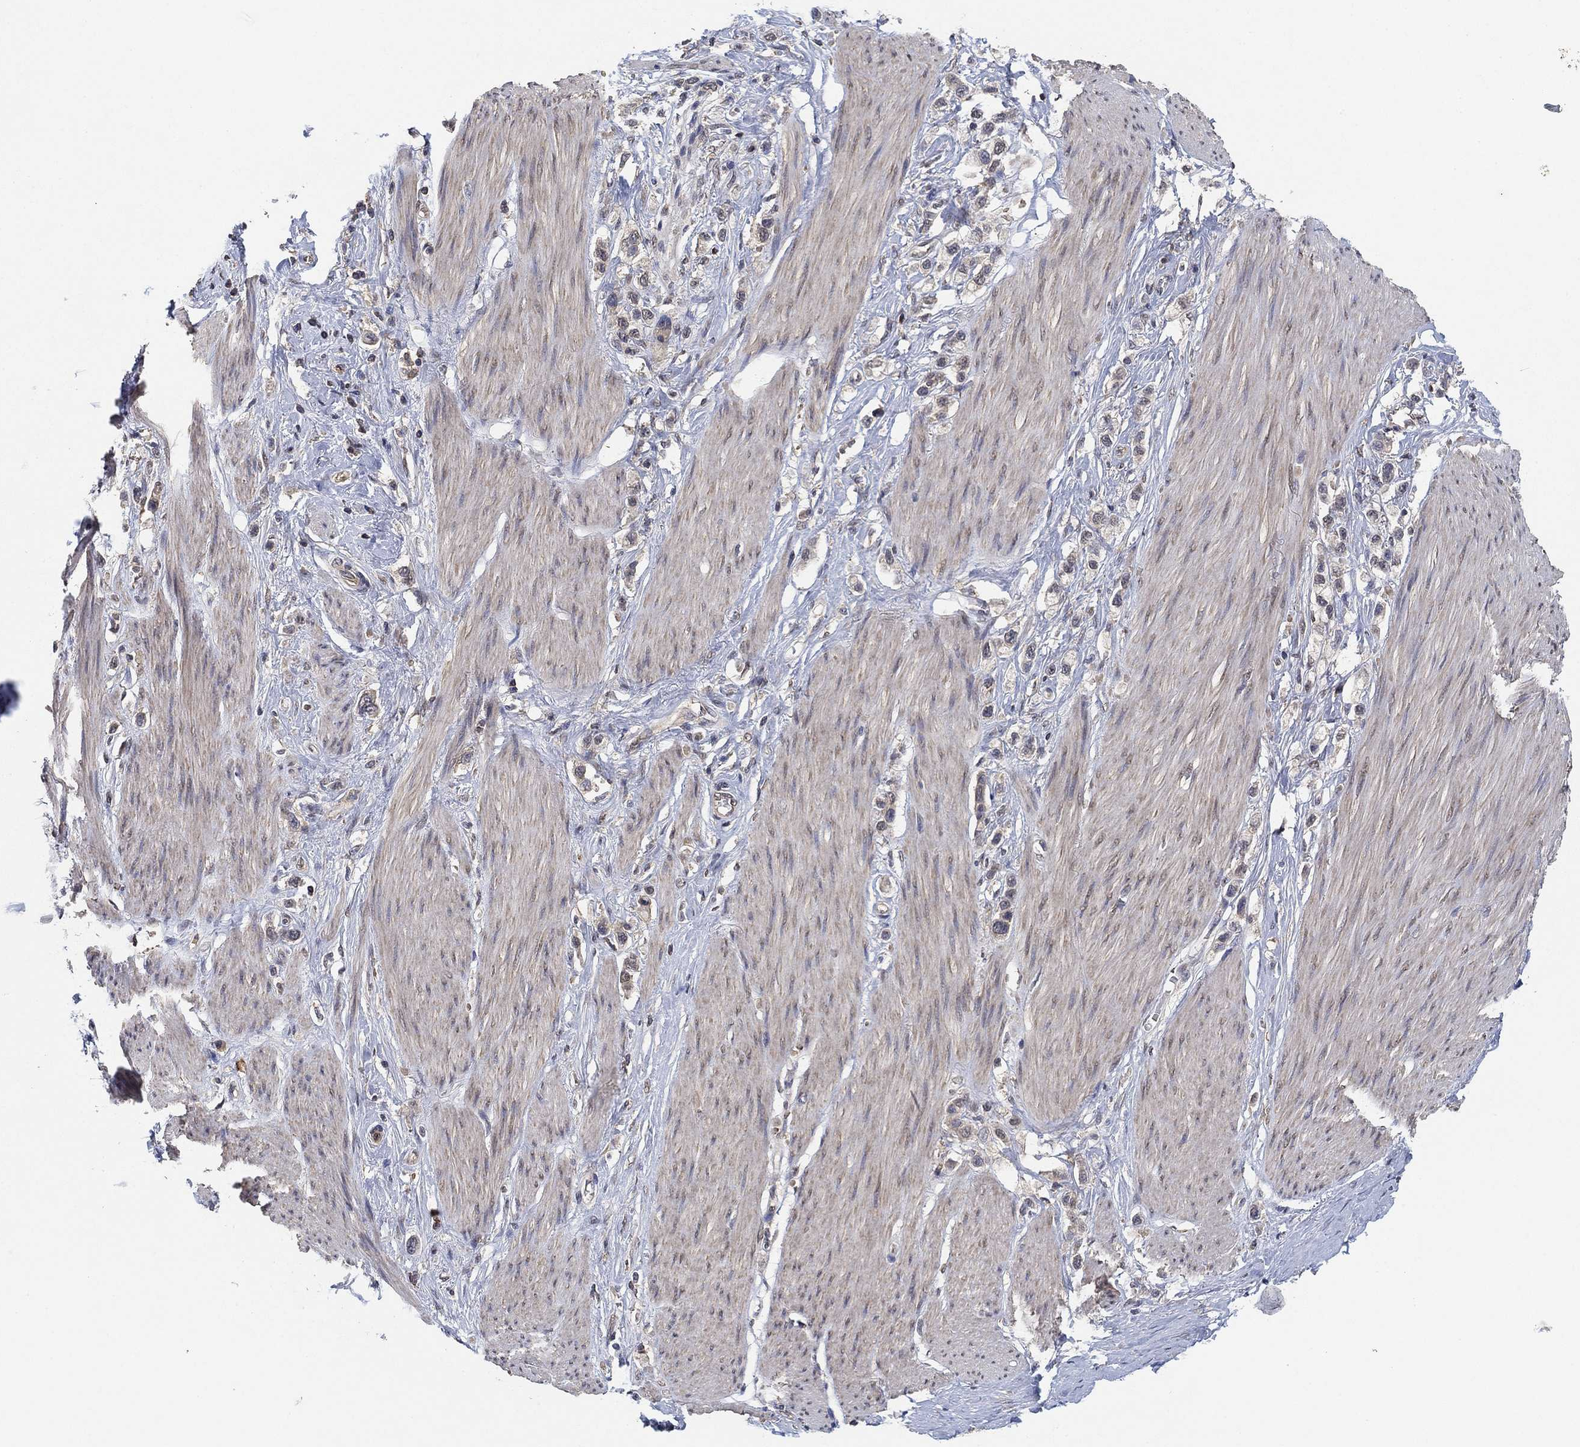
{"staining": {"intensity": "negative", "quantity": "none", "location": "none"}, "tissue": "stomach cancer", "cell_type": "Tumor cells", "image_type": "cancer", "snomed": [{"axis": "morphology", "description": "Normal tissue, NOS"}, {"axis": "morphology", "description": "Adenocarcinoma, NOS"}, {"axis": "morphology", "description": "Adenocarcinoma, High grade"}, {"axis": "topography", "description": "Stomach, upper"}, {"axis": "topography", "description": "Stomach"}], "caption": "This photomicrograph is of adenocarcinoma (stomach) stained with immunohistochemistry (IHC) to label a protein in brown with the nuclei are counter-stained blue. There is no expression in tumor cells.", "gene": "CCDC43", "patient": {"sex": "female", "age": 65}}